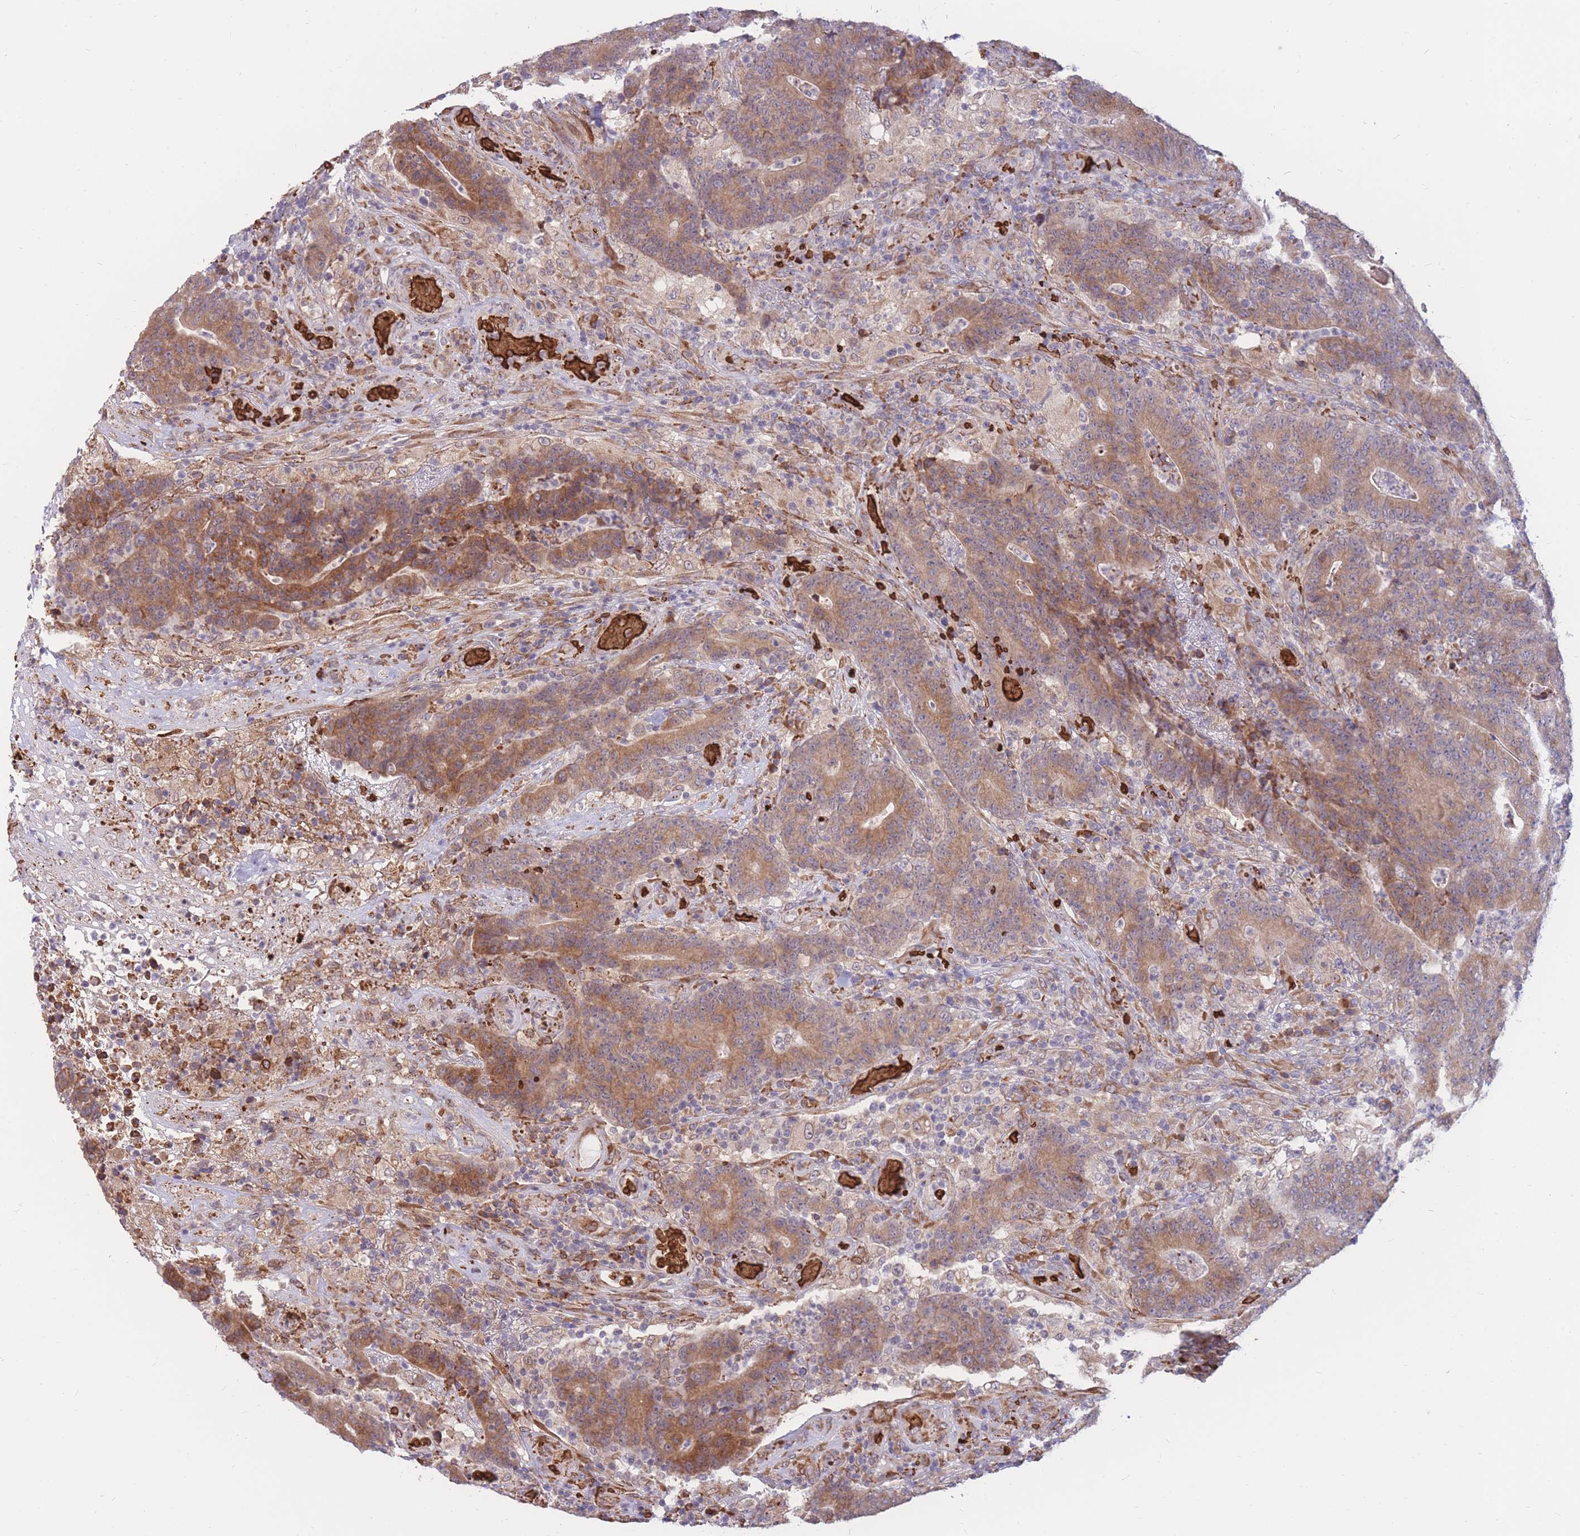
{"staining": {"intensity": "moderate", "quantity": ">75%", "location": "cytoplasmic/membranous"}, "tissue": "colorectal cancer", "cell_type": "Tumor cells", "image_type": "cancer", "snomed": [{"axis": "morphology", "description": "Normal tissue, NOS"}, {"axis": "morphology", "description": "Adenocarcinoma, NOS"}, {"axis": "topography", "description": "Colon"}], "caption": "Tumor cells reveal moderate cytoplasmic/membranous staining in approximately >75% of cells in colorectal adenocarcinoma. Nuclei are stained in blue.", "gene": "ATP10D", "patient": {"sex": "female", "age": 75}}